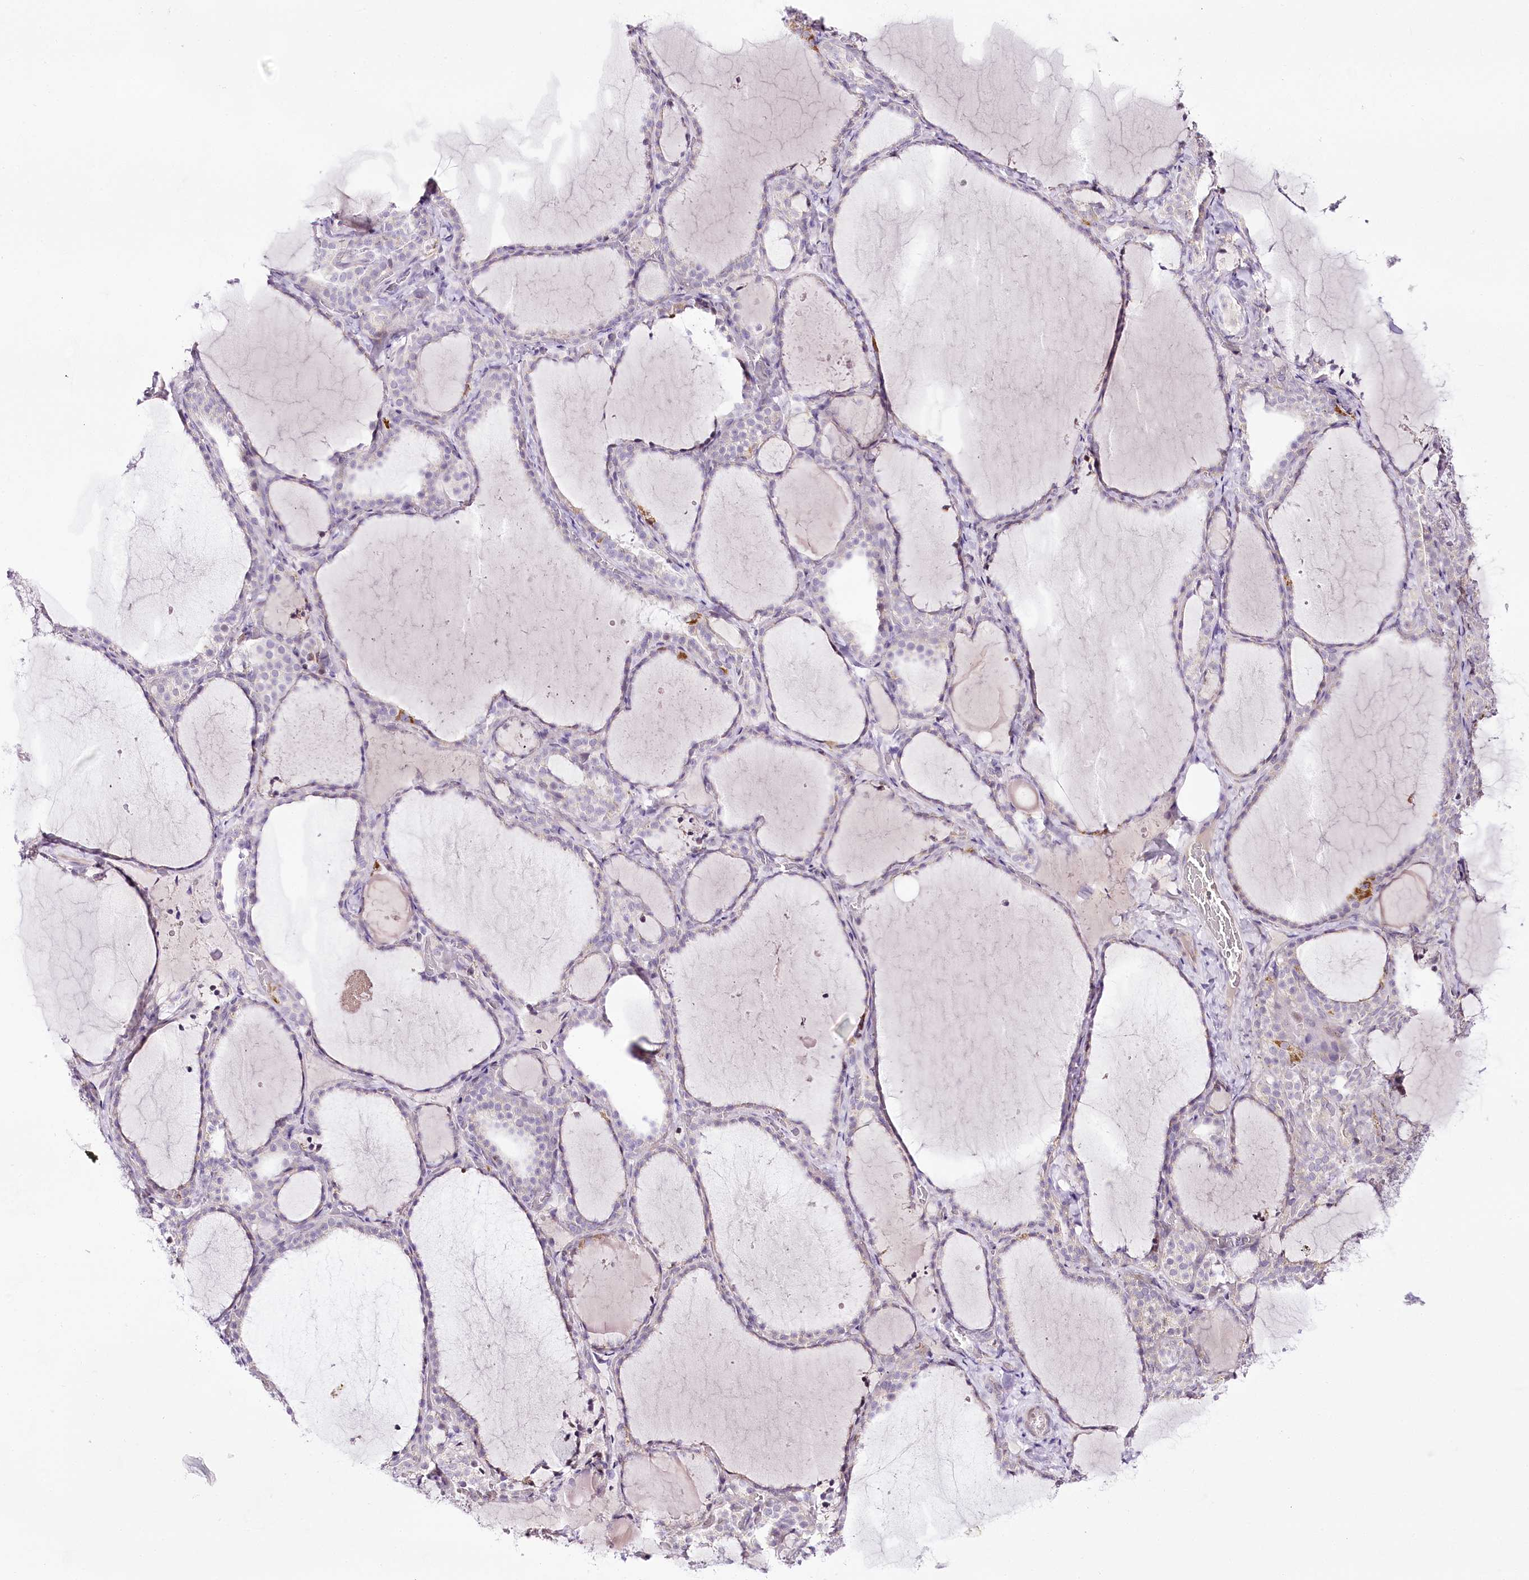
{"staining": {"intensity": "negative", "quantity": "none", "location": "none"}, "tissue": "thyroid gland", "cell_type": "Glandular cells", "image_type": "normal", "snomed": [{"axis": "morphology", "description": "Normal tissue, NOS"}, {"axis": "topography", "description": "Thyroid gland"}], "caption": "Immunohistochemistry (IHC) image of normal human thyroid gland stained for a protein (brown), which demonstrates no expression in glandular cells.", "gene": "CCDC30", "patient": {"sex": "female", "age": 22}}